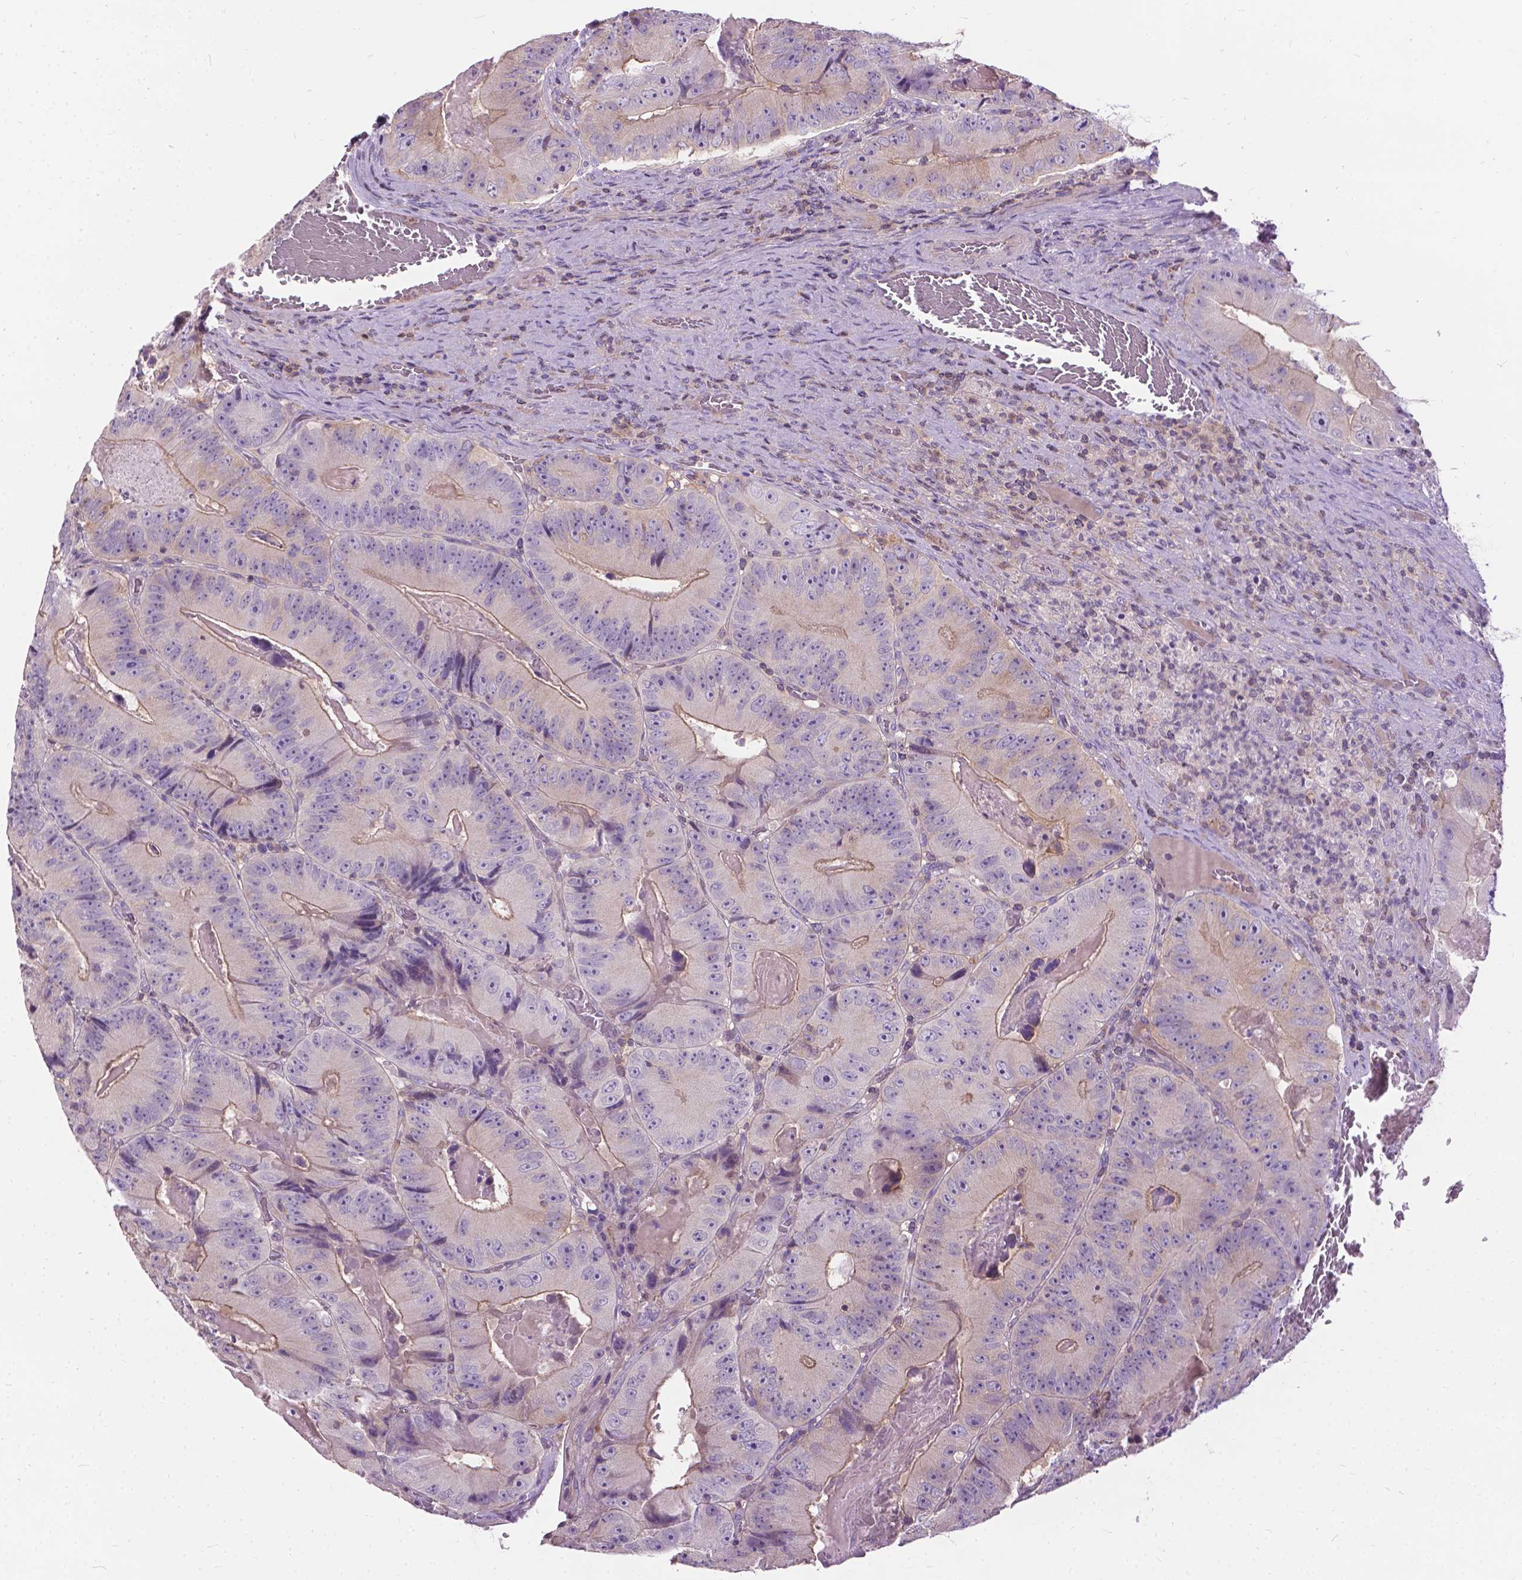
{"staining": {"intensity": "negative", "quantity": "none", "location": "none"}, "tissue": "colorectal cancer", "cell_type": "Tumor cells", "image_type": "cancer", "snomed": [{"axis": "morphology", "description": "Adenocarcinoma, NOS"}, {"axis": "topography", "description": "Colon"}], "caption": "Colorectal cancer was stained to show a protein in brown. There is no significant positivity in tumor cells. Brightfield microscopy of IHC stained with DAB (3,3'-diaminobenzidine) (brown) and hematoxylin (blue), captured at high magnification.", "gene": "JAK3", "patient": {"sex": "female", "age": 86}}